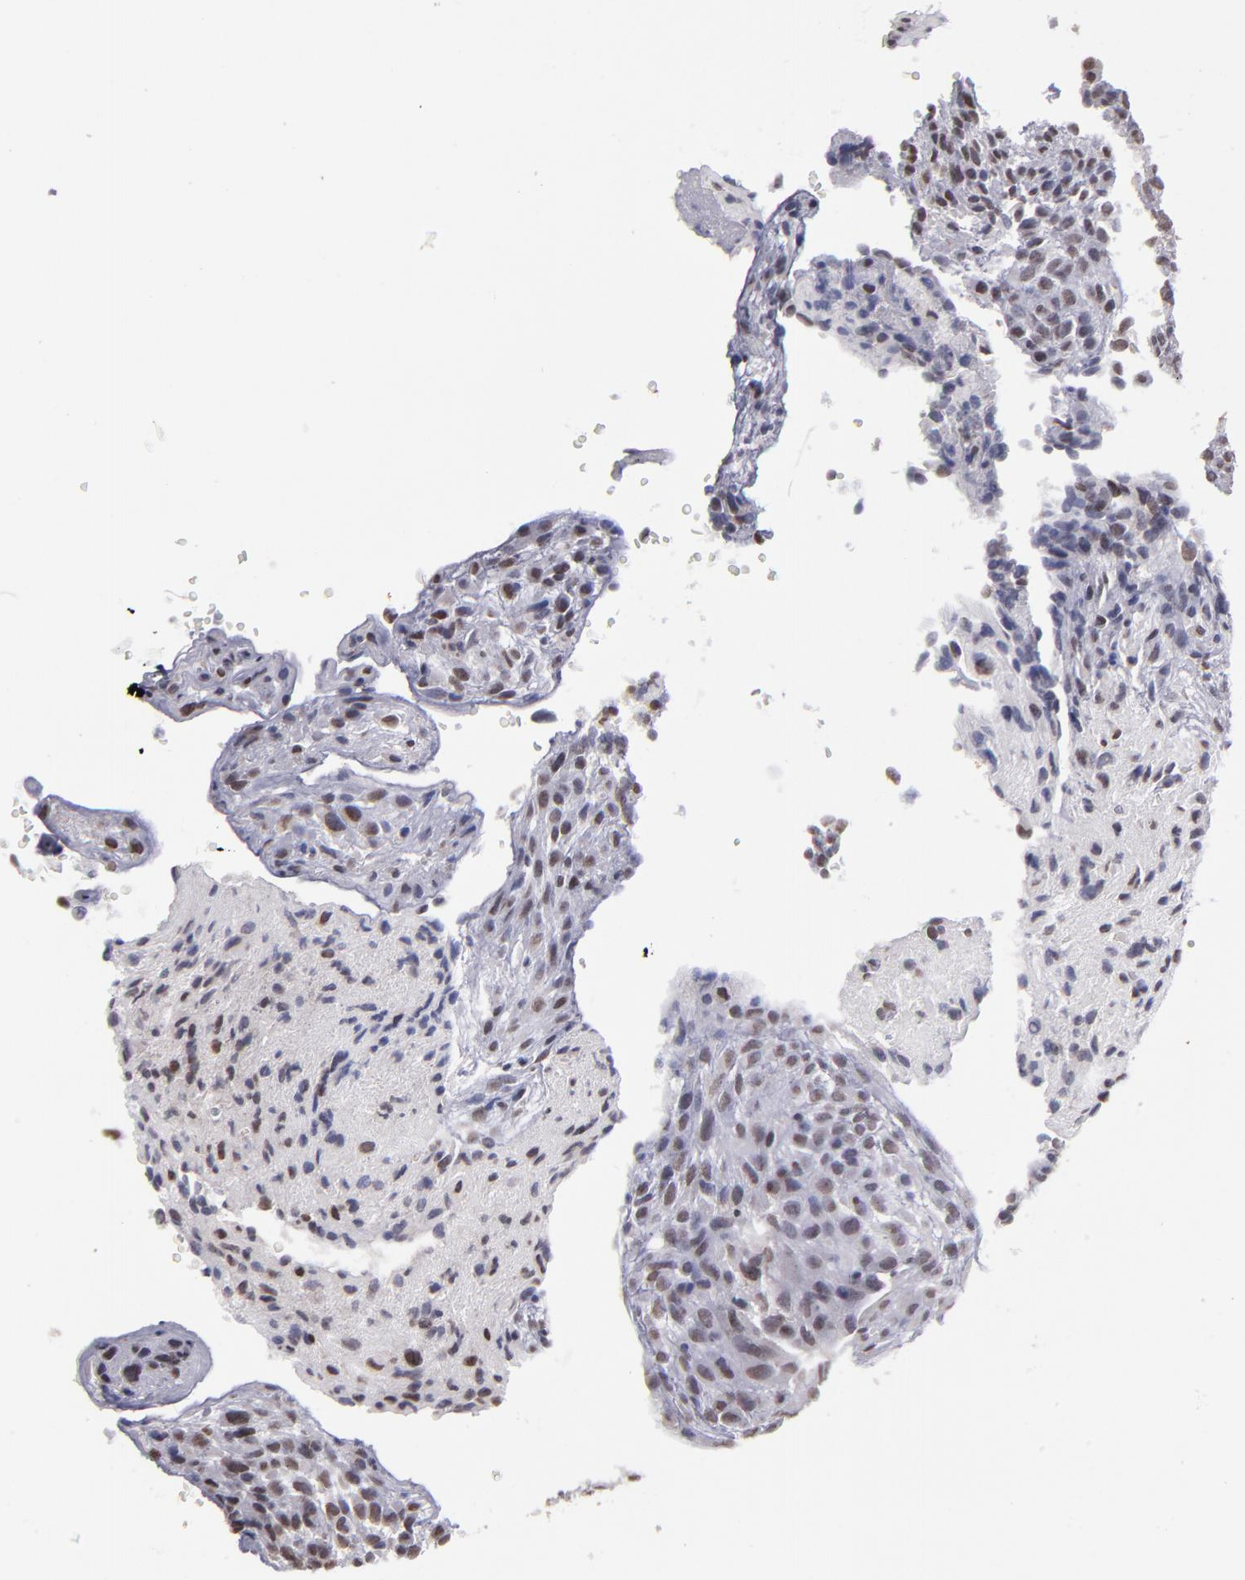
{"staining": {"intensity": "moderate", "quantity": "25%-75%", "location": "nuclear"}, "tissue": "glioma", "cell_type": "Tumor cells", "image_type": "cancer", "snomed": [{"axis": "morphology", "description": "Glioma, malignant, High grade"}, {"axis": "topography", "description": "Cerebral cortex"}], "caption": "High-power microscopy captured an immunohistochemistry photomicrograph of glioma, revealing moderate nuclear staining in about 25%-75% of tumor cells. The staining was performed using DAB (3,3'-diaminobenzidine) to visualize the protein expression in brown, while the nuclei were stained in blue with hematoxylin (Magnification: 20x).", "gene": "IRF4", "patient": {"sex": "female", "age": 55}}